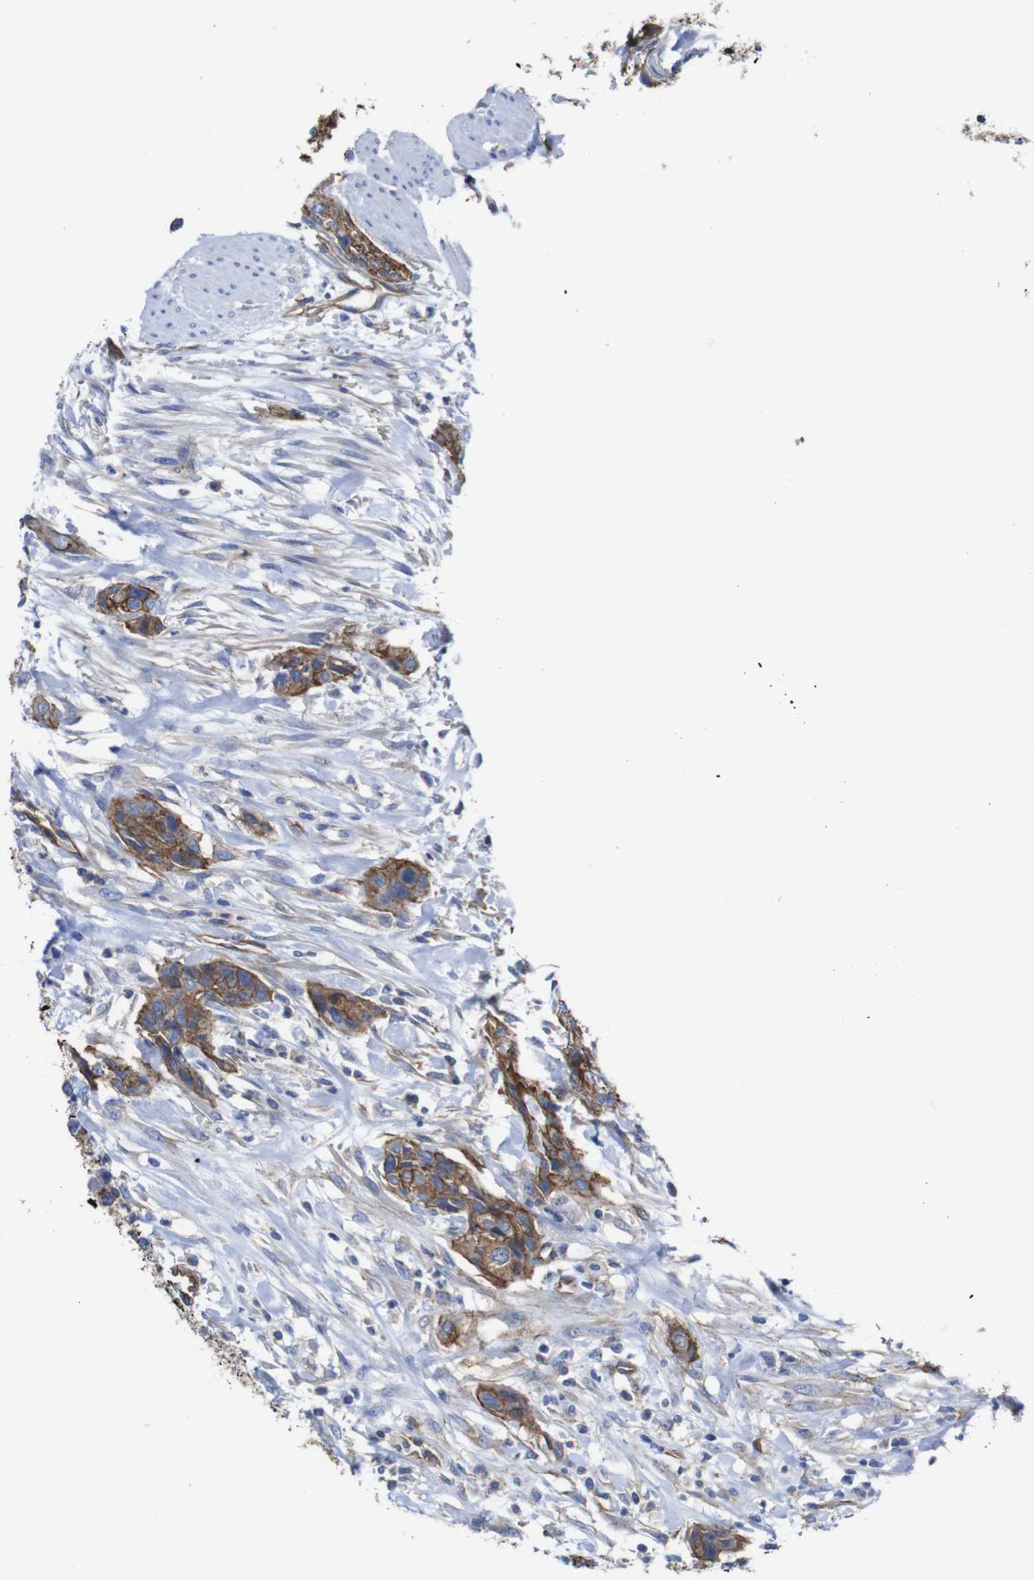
{"staining": {"intensity": "moderate", "quantity": ">75%", "location": "cytoplasmic/membranous"}, "tissue": "urothelial cancer", "cell_type": "Tumor cells", "image_type": "cancer", "snomed": [{"axis": "morphology", "description": "Urothelial carcinoma, High grade"}, {"axis": "topography", "description": "Urinary bladder"}], "caption": "Tumor cells demonstrate medium levels of moderate cytoplasmic/membranous expression in about >75% of cells in human urothelial carcinoma (high-grade). Nuclei are stained in blue.", "gene": "SPTBN1", "patient": {"sex": "male", "age": 35}}